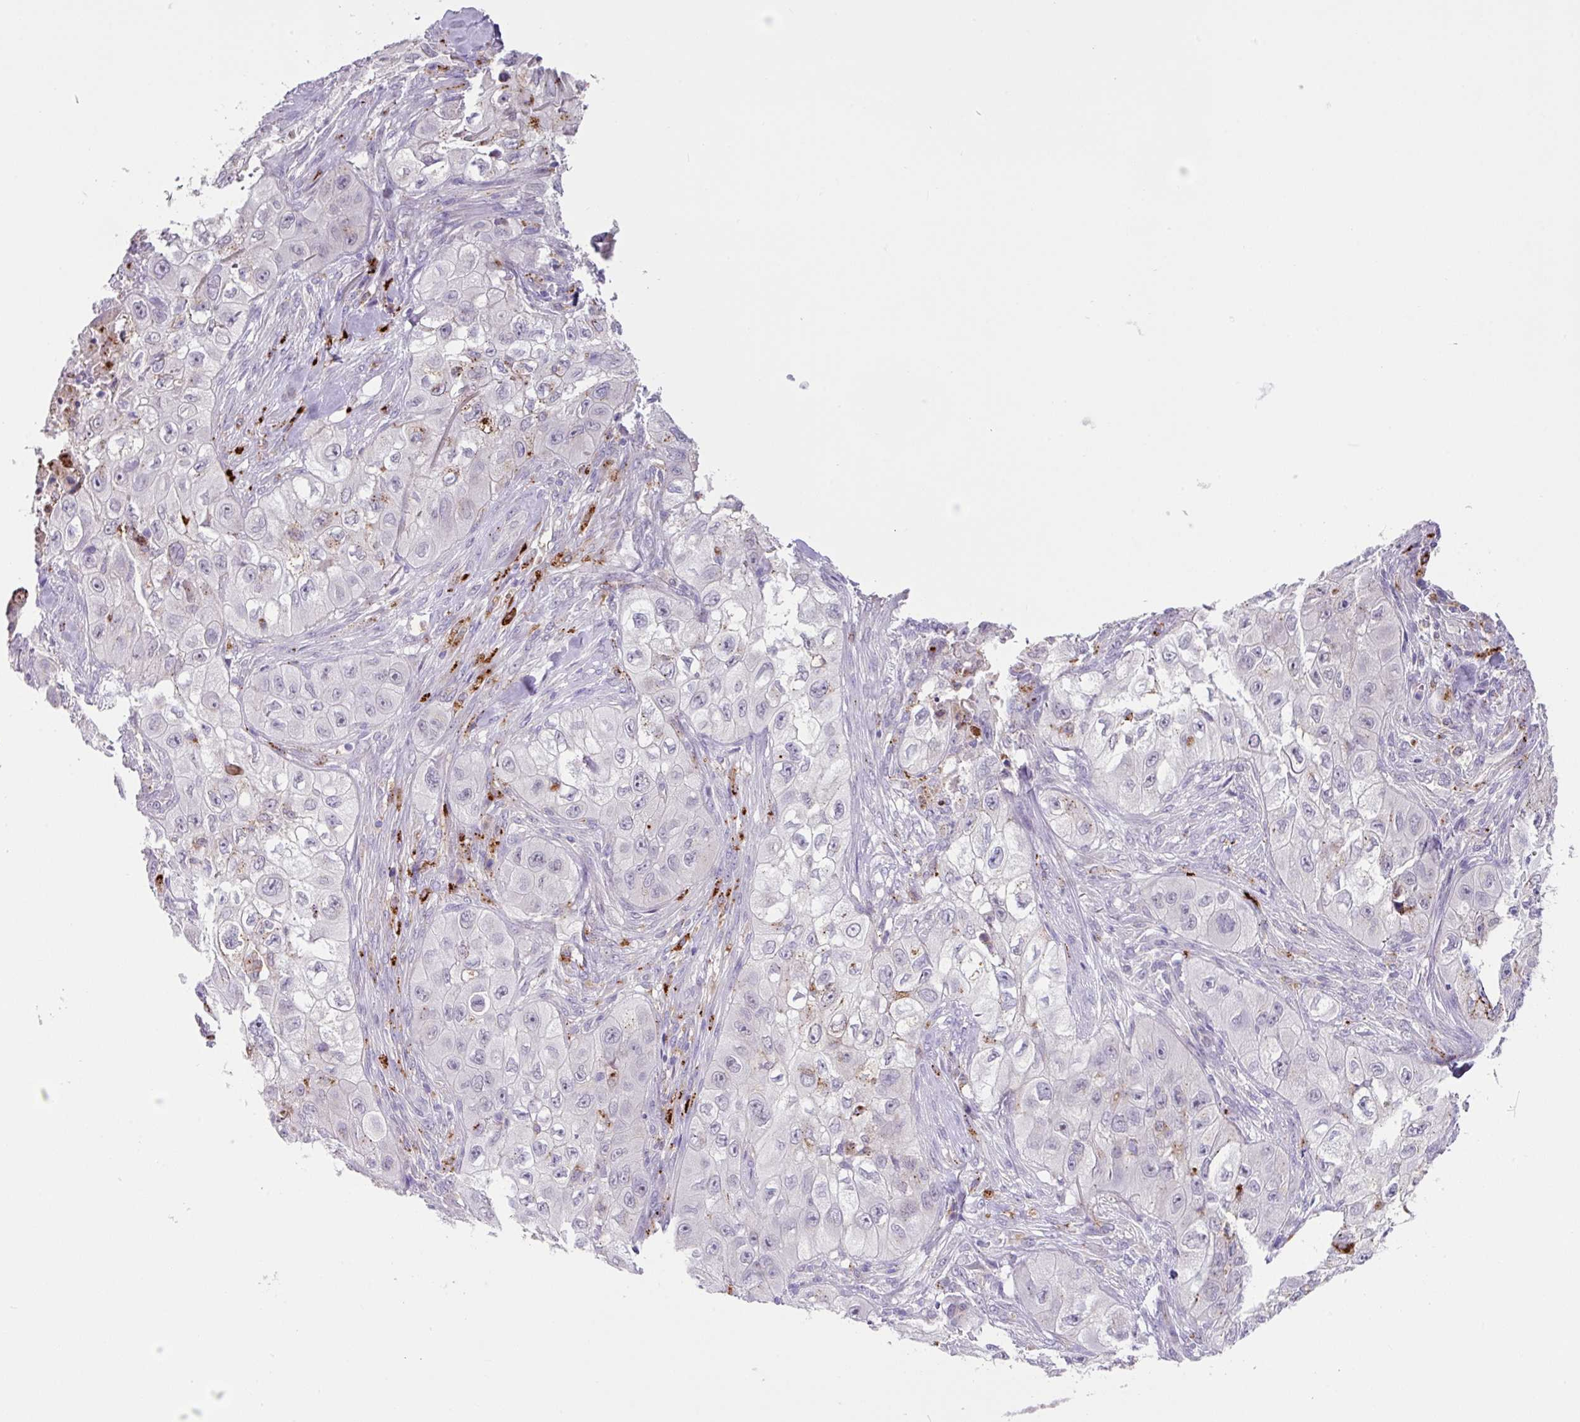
{"staining": {"intensity": "negative", "quantity": "none", "location": "none"}, "tissue": "skin cancer", "cell_type": "Tumor cells", "image_type": "cancer", "snomed": [{"axis": "morphology", "description": "Squamous cell carcinoma, NOS"}, {"axis": "topography", "description": "Skin"}, {"axis": "topography", "description": "Subcutis"}], "caption": "Skin squamous cell carcinoma was stained to show a protein in brown. There is no significant positivity in tumor cells.", "gene": "PLEKHH3", "patient": {"sex": "male", "age": 73}}